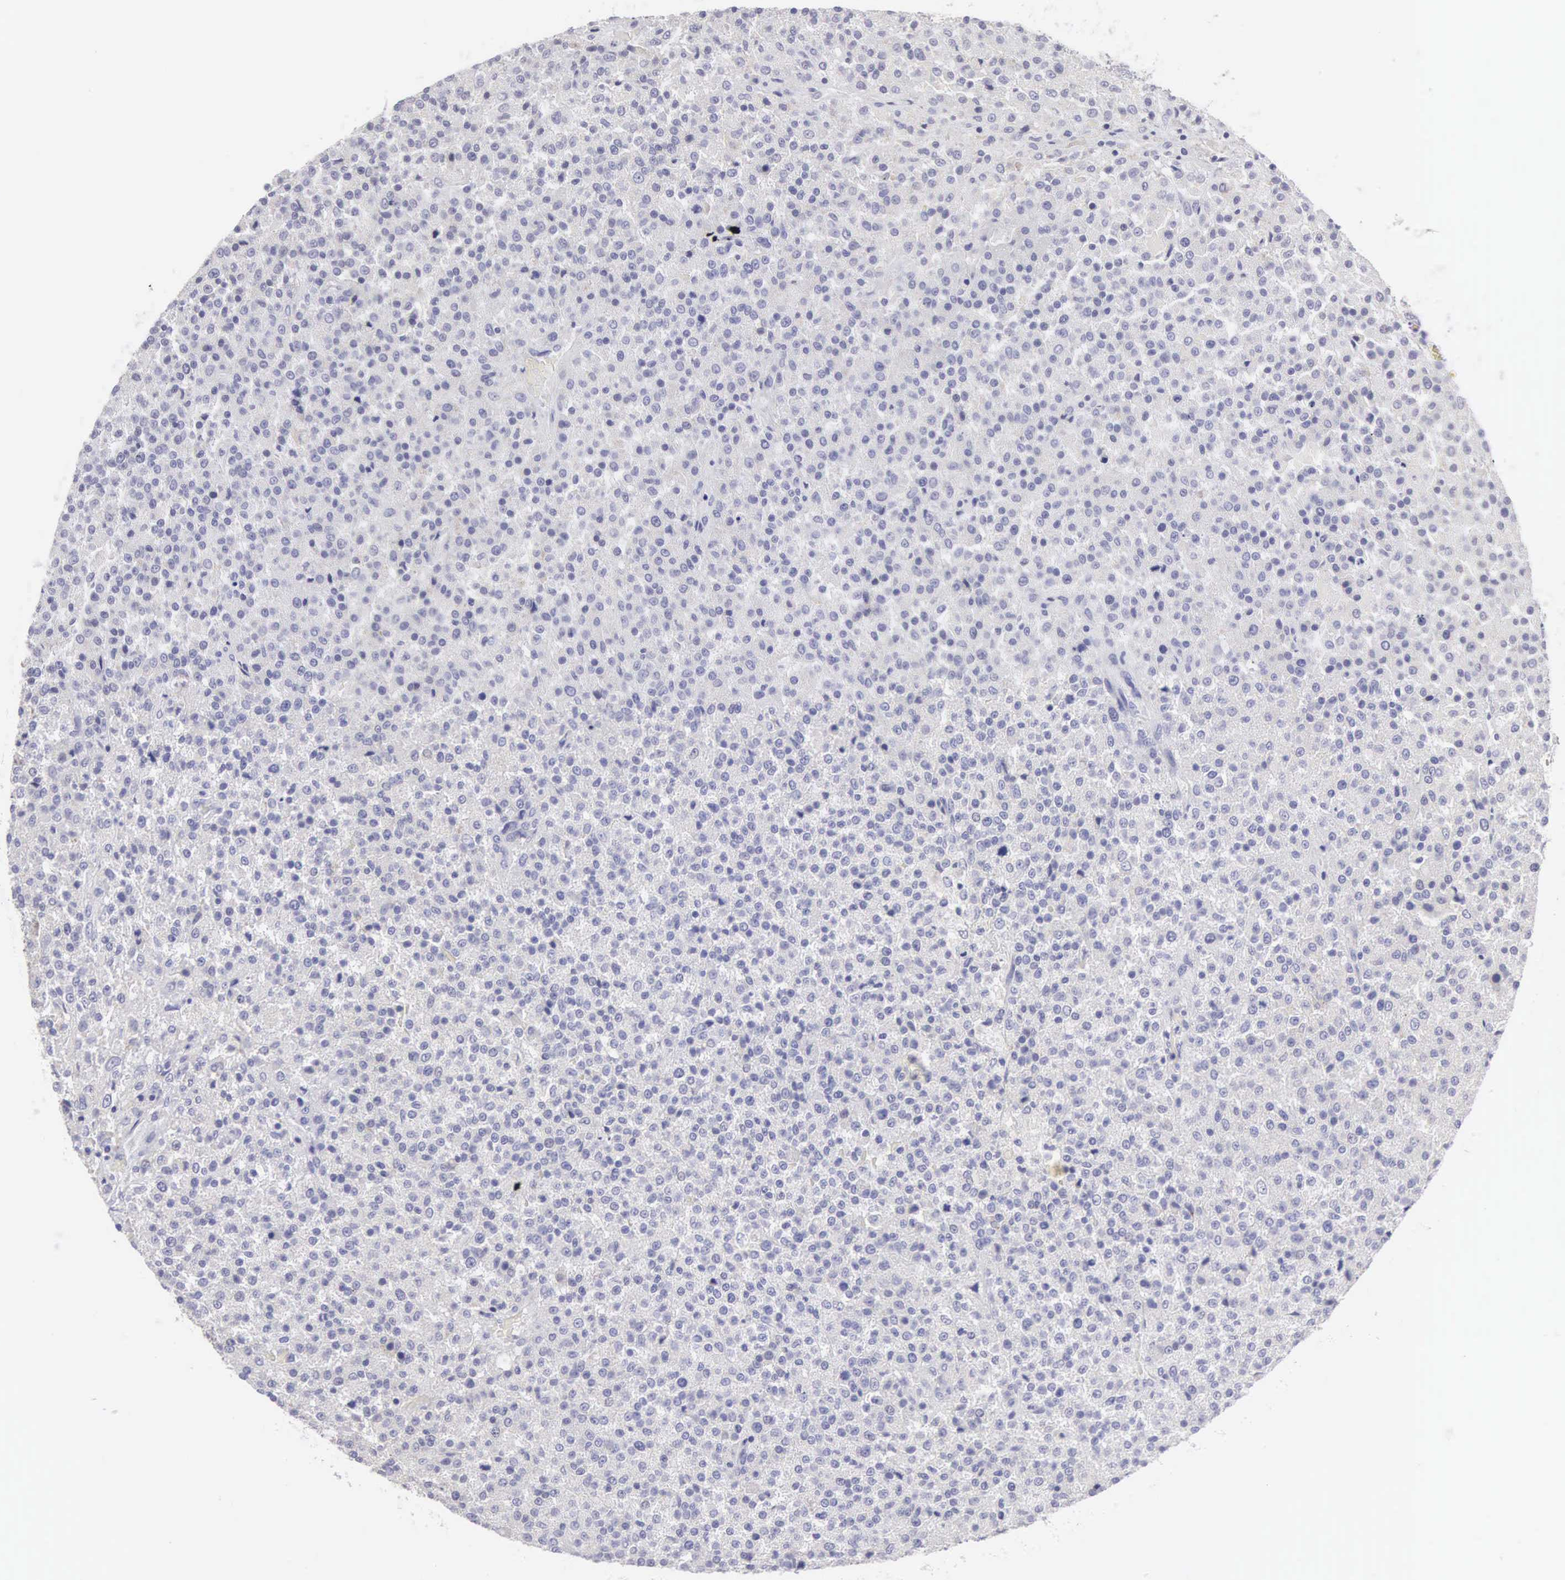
{"staining": {"intensity": "negative", "quantity": "none", "location": "none"}, "tissue": "testis cancer", "cell_type": "Tumor cells", "image_type": "cancer", "snomed": [{"axis": "morphology", "description": "Seminoma, NOS"}, {"axis": "topography", "description": "Testis"}], "caption": "This is an immunohistochemistry (IHC) histopathology image of testis cancer. There is no expression in tumor cells.", "gene": "SLITRK4", "patient": {"sex": "male", "age": 59}}